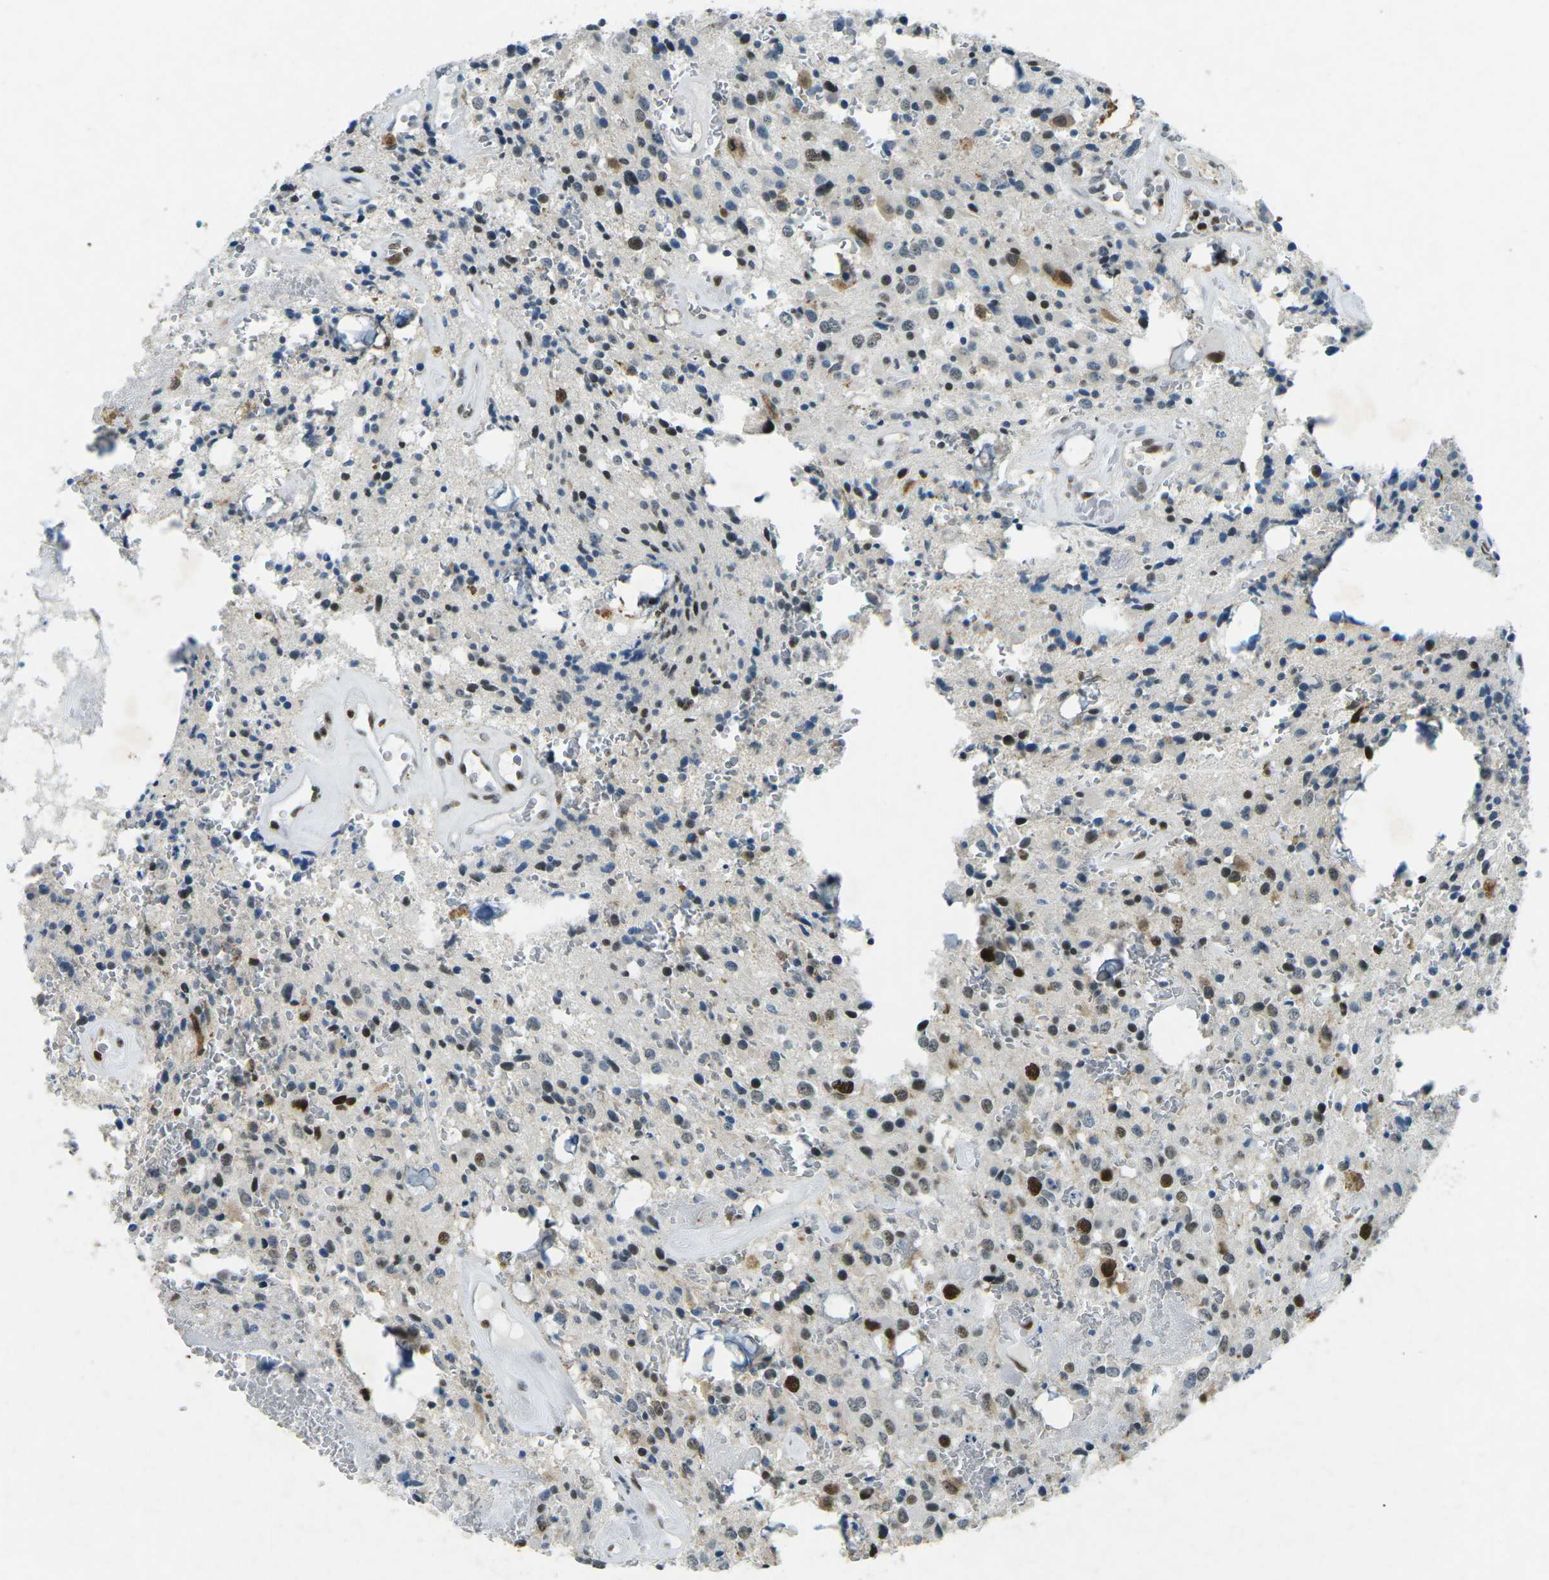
{"staining": {"intensity": "strong", "quantity": "25%-75%", "location": "nuclear"}, "tissue": "glioma", "cell_type": "Tumor cells", "image_type": "cancer", "snomed": [{"axis": "morphology", "description": "Glioma, malignant, Low grade"}, {"axis": "topography", "description": "Brain"}], "caption": "A photomicrograph of malignant glioma (low-grade) stained for a protein displays strong nuclear brown staining in tumor cells. The staining was performed using DAB, with brown indicating positive protein expression. Nuclei are stained blue with hematoxylin.", "gene": "RB1", "patient": {"sex": "male", "age": 58}}